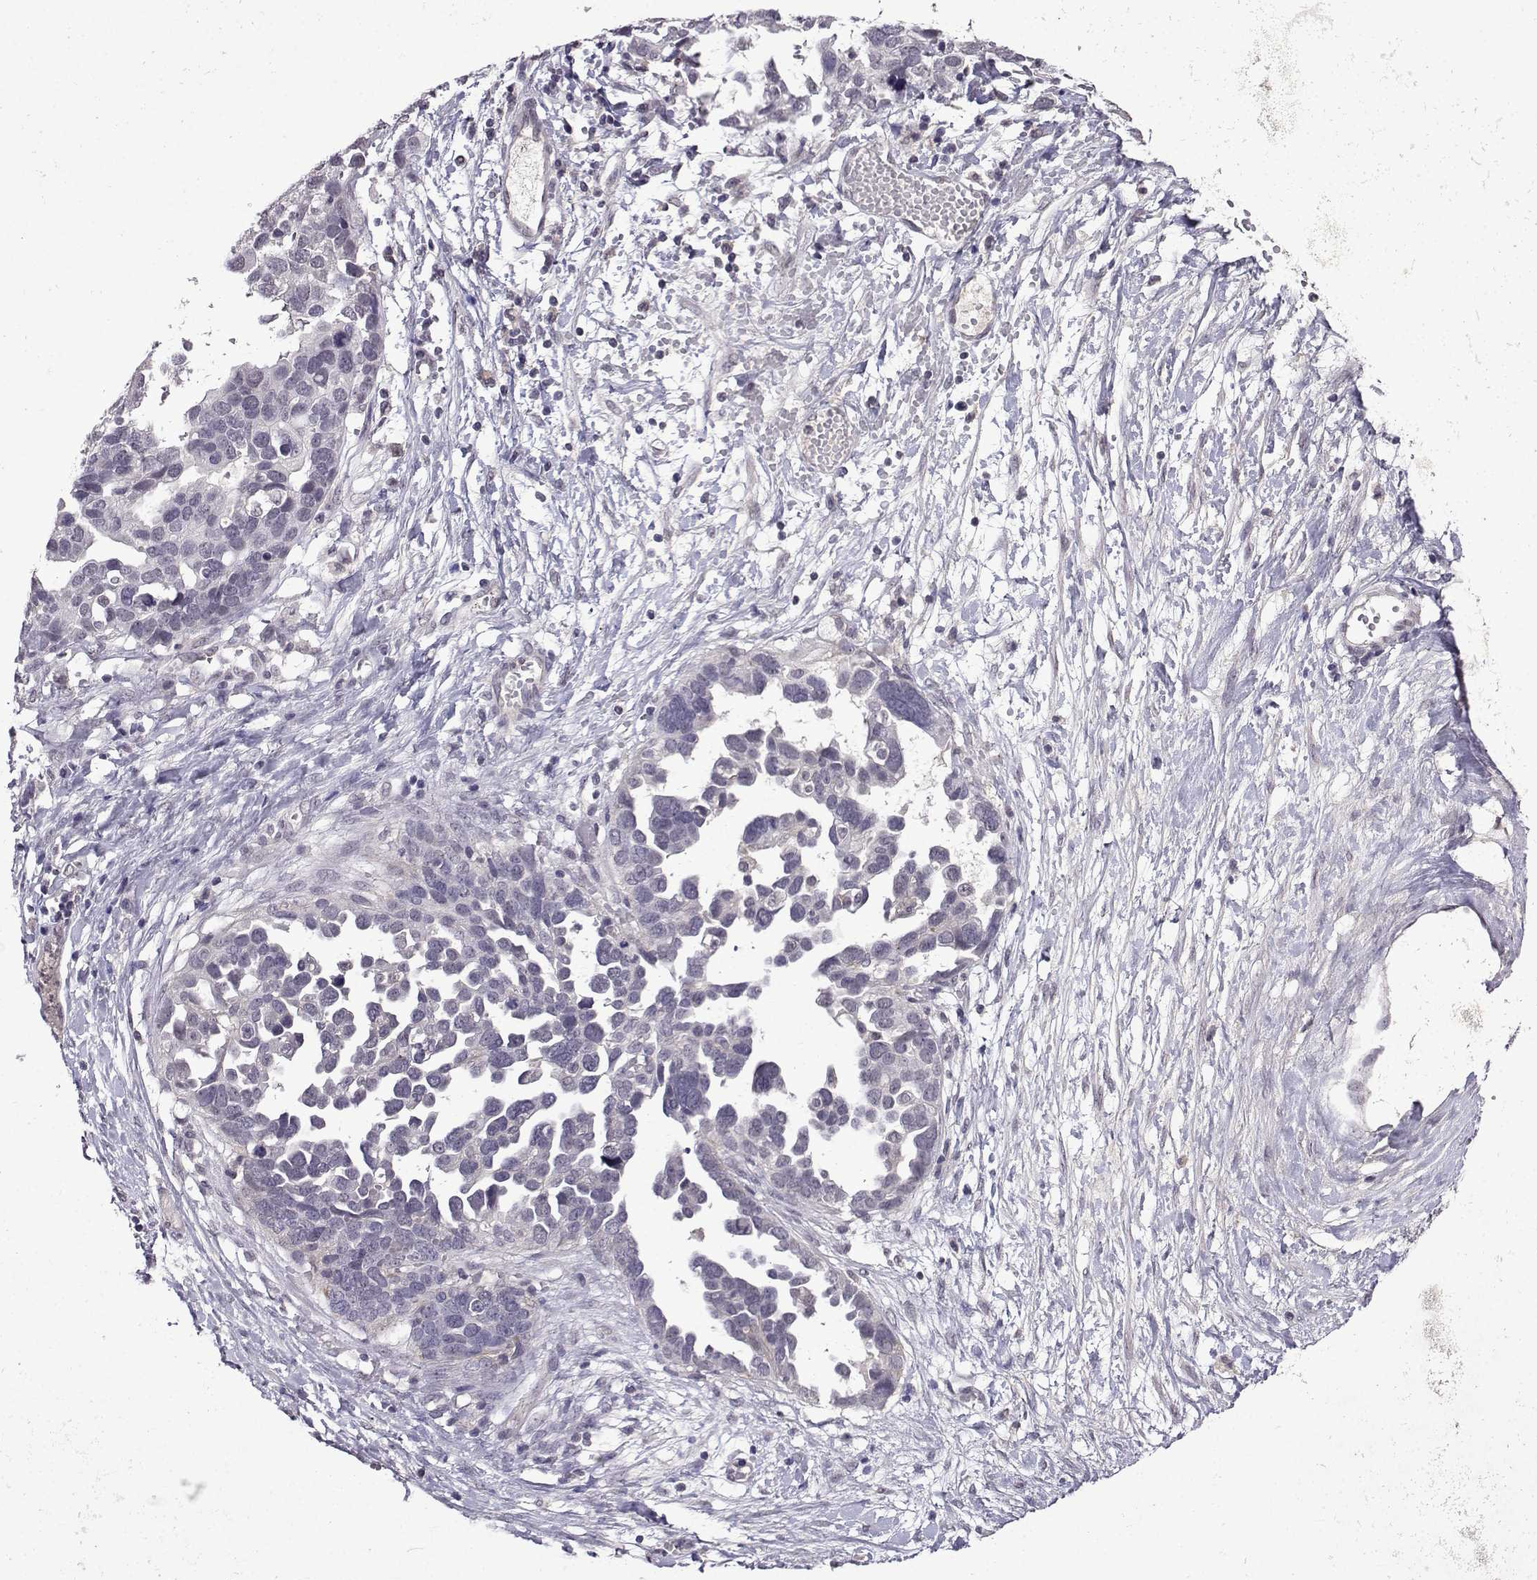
{"staining": {"intensity": "negative", "quantity": "none", "location": "none"}, "tissue": "ovarian cancer", "cell_type": "Tumor cells", "image_type": "cancer", "snomed": [{"axis": "morphology", "description": "Cystadenocarcinoma, serous, NOS"}, {"axis": "topography", "description": "Ovary"}], "caption": "The immunohistochemistry photomicrograph has no significant expression in tumor cells of ovarian cancer (serous cystadenocarcinoma) tissue.", "gene": "CCL28", "patient": {"sex": "female", "age": 54}}